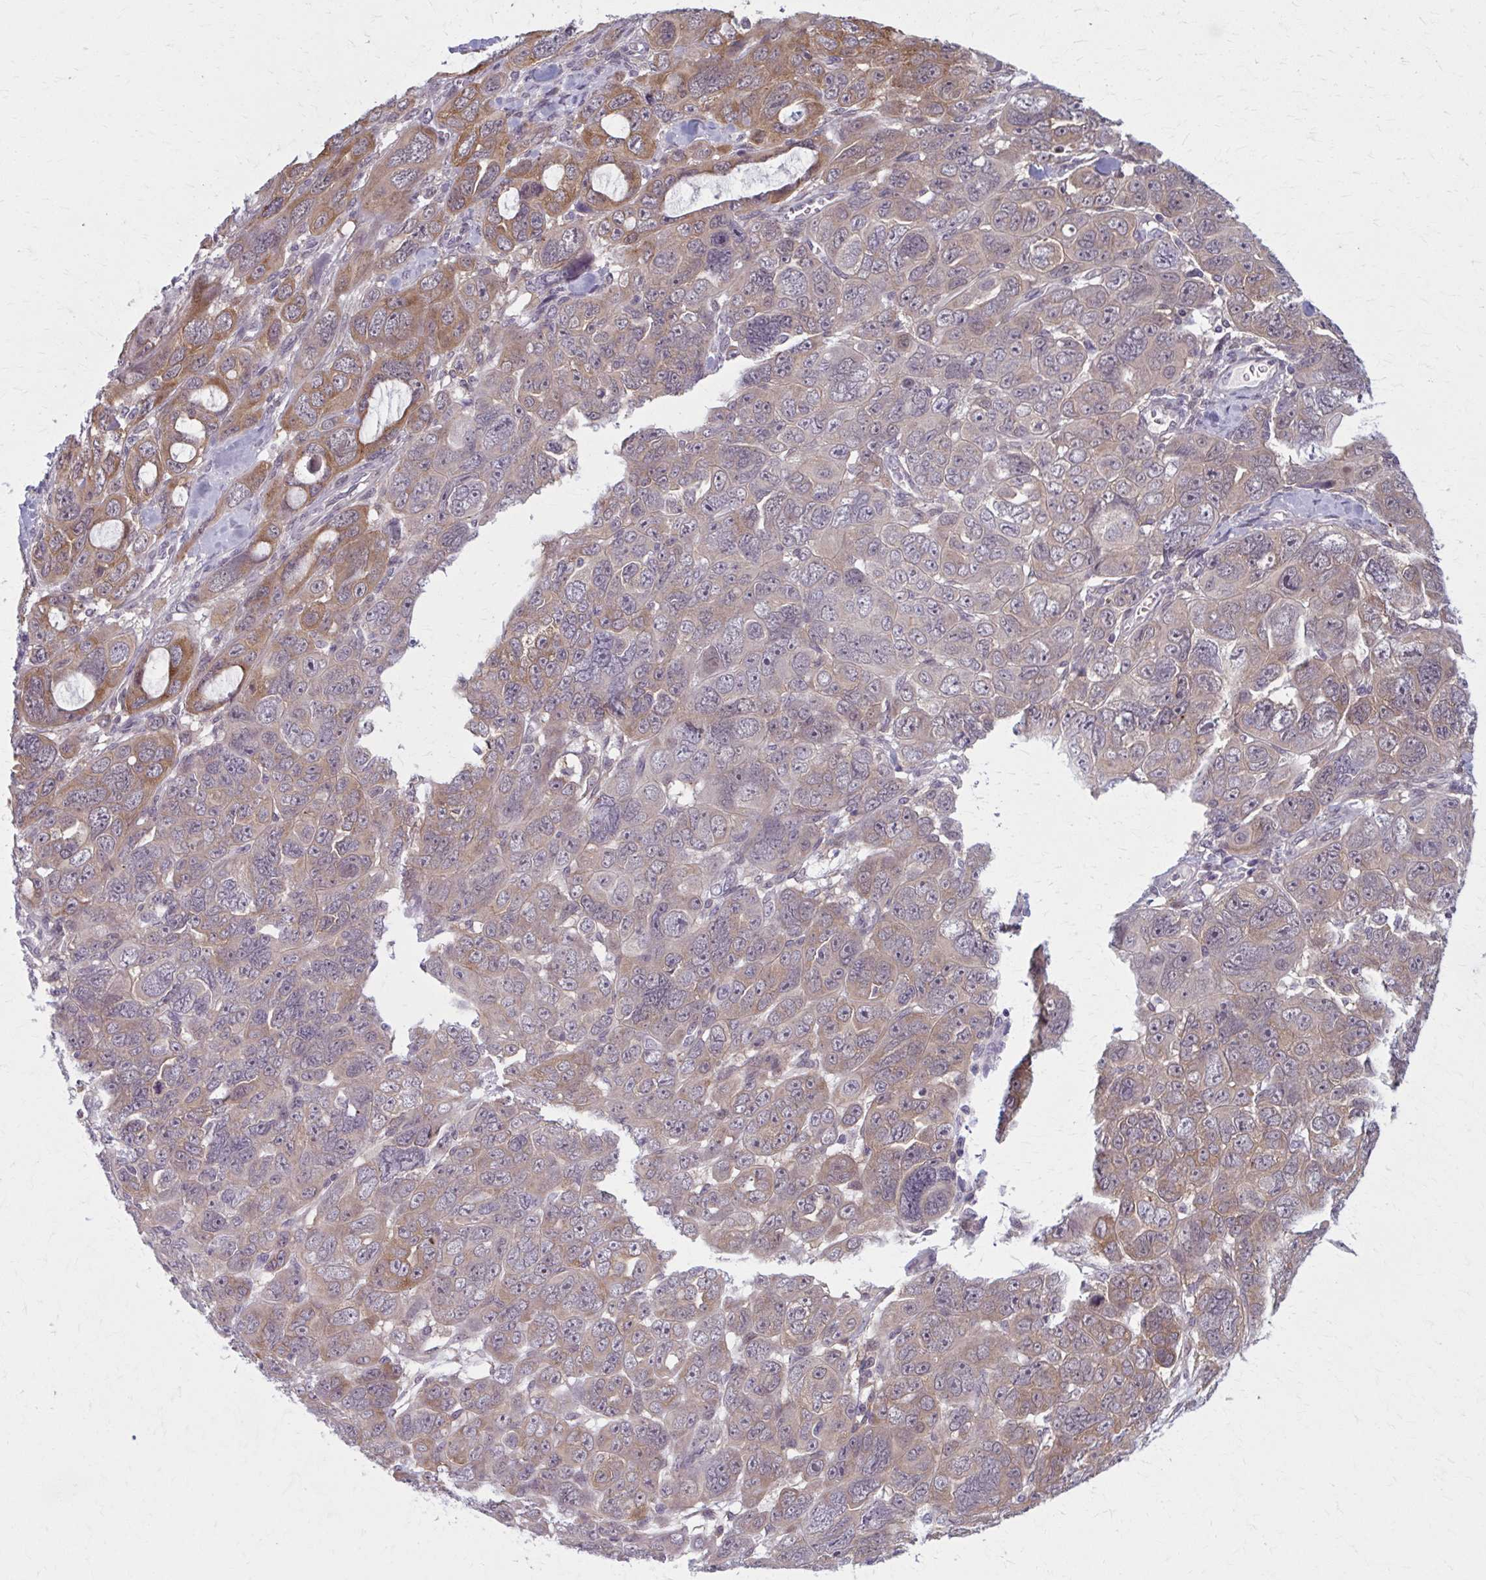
{"staining": {"intensity": "moderate", "quantity": "25%-75%", "location": "cytoplasmic/membranous"}, "tissue": "ovarian cancer", "cell_type": "Tumor cells", "image_type": "cancer", "snomed": [{"axis": "morphology", "description": "Cystadenocarcinoma, serous, NOS"}, {"axis": "topography", "description": "Ovary"}], "caption": "Protein analysis of ovarian cancer (serous cystadenocarcinoma) tissue displays moderate cytoplasmic/membranous positivity in about 25%-75% of tumor cells.", "gene": "NUMBL", "patient": {"sex": "female", "age": 63}}